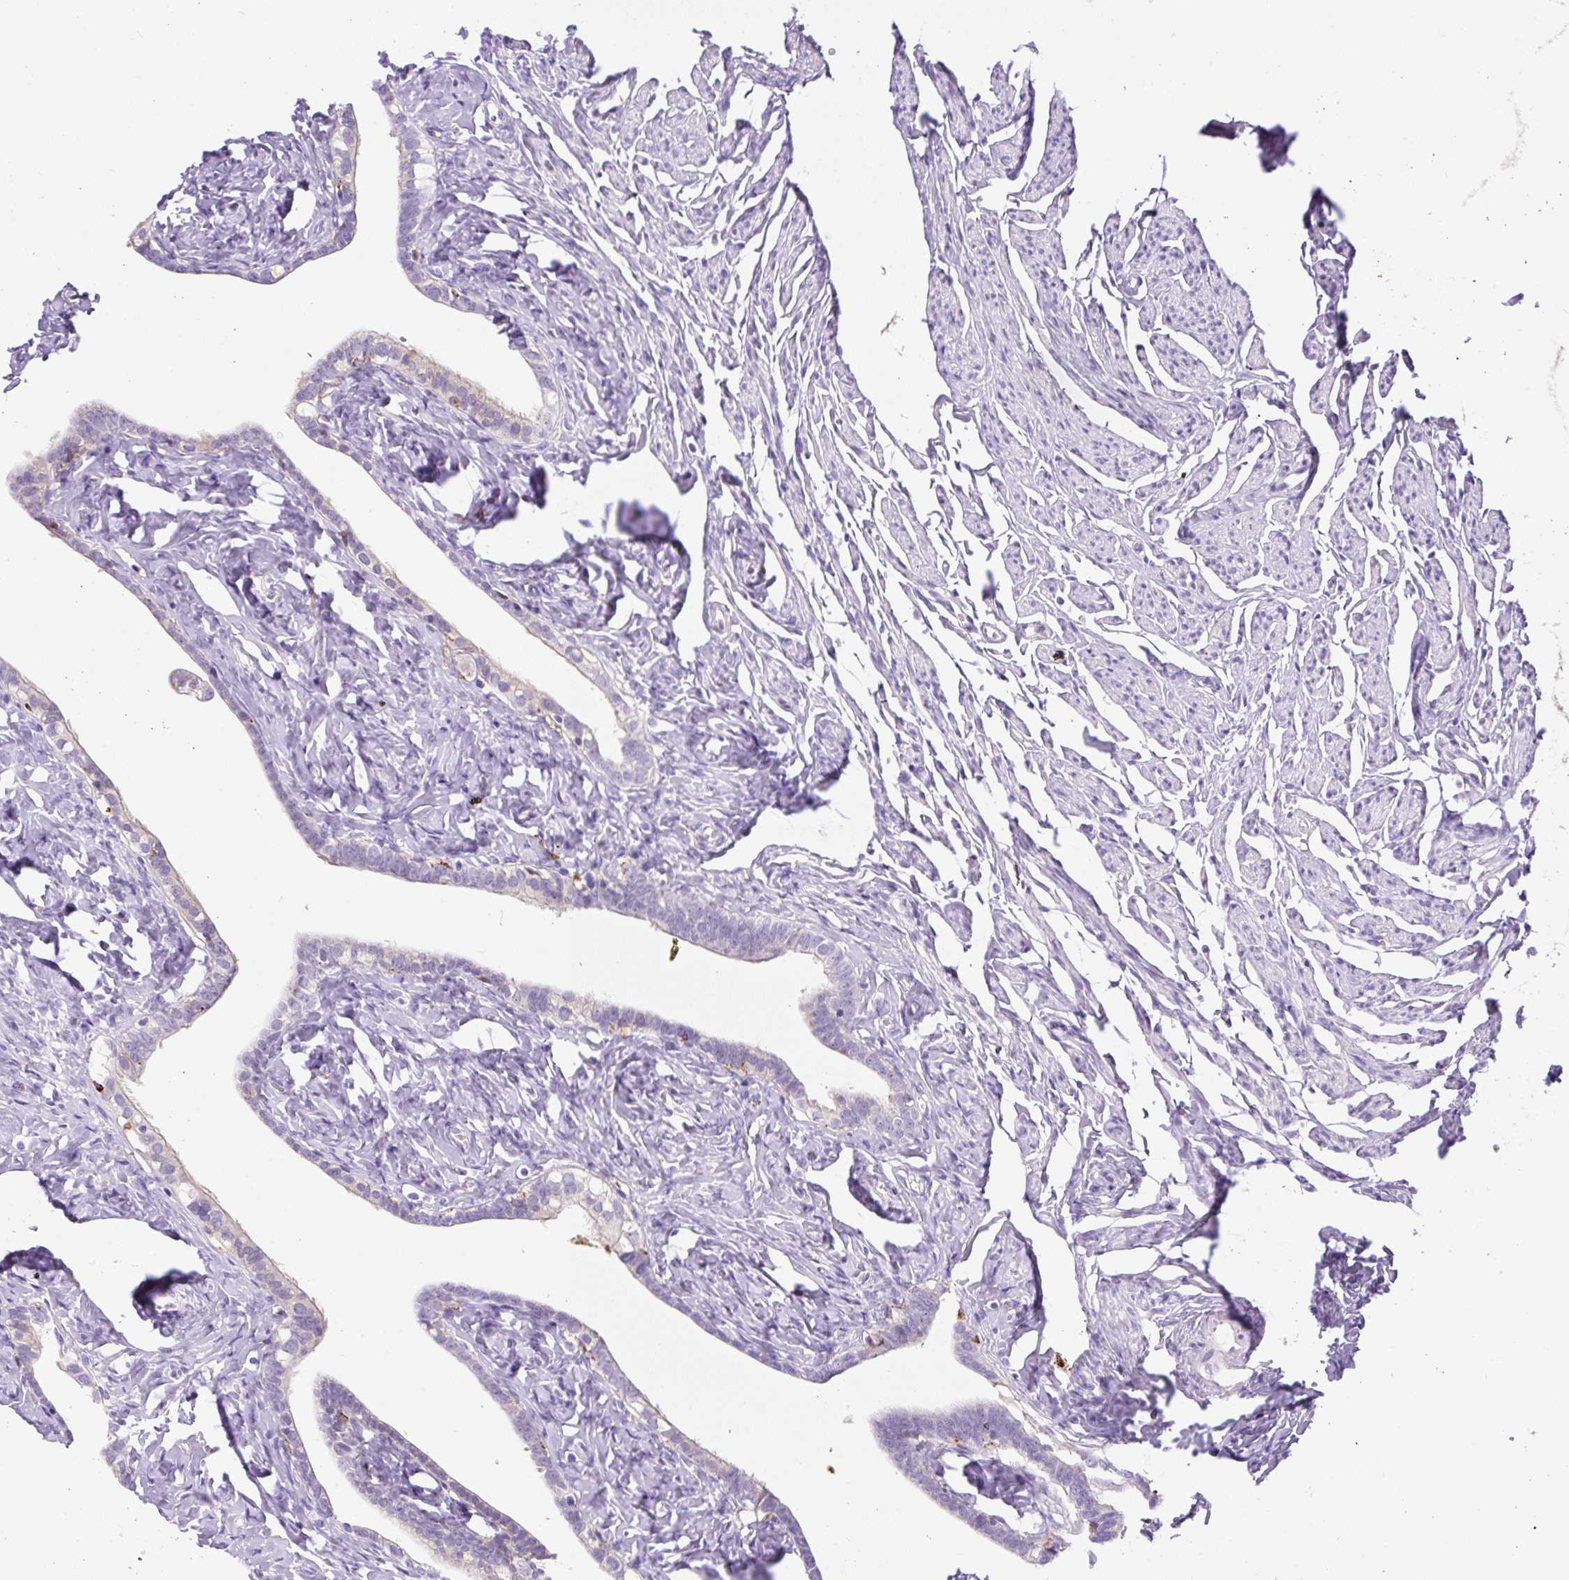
{"staining": {"intensity": "weak", "quantity": "<25%", "location": "cytoplasmic/membranous"}, "tissue": "fallopian tube", "cell_type": "Glandular cells", "image_type": "normal", "snomed": [{"axis": "morphology", "description": "Normal tissue, NOS"}, {"axis": "topography", "description": "Fallopian tube"}], "caption": "There is no significant staining in glandular cells of fallopian tube.", "gene": "TDRD15", "patient": {"sex": "female", "age": 66}}